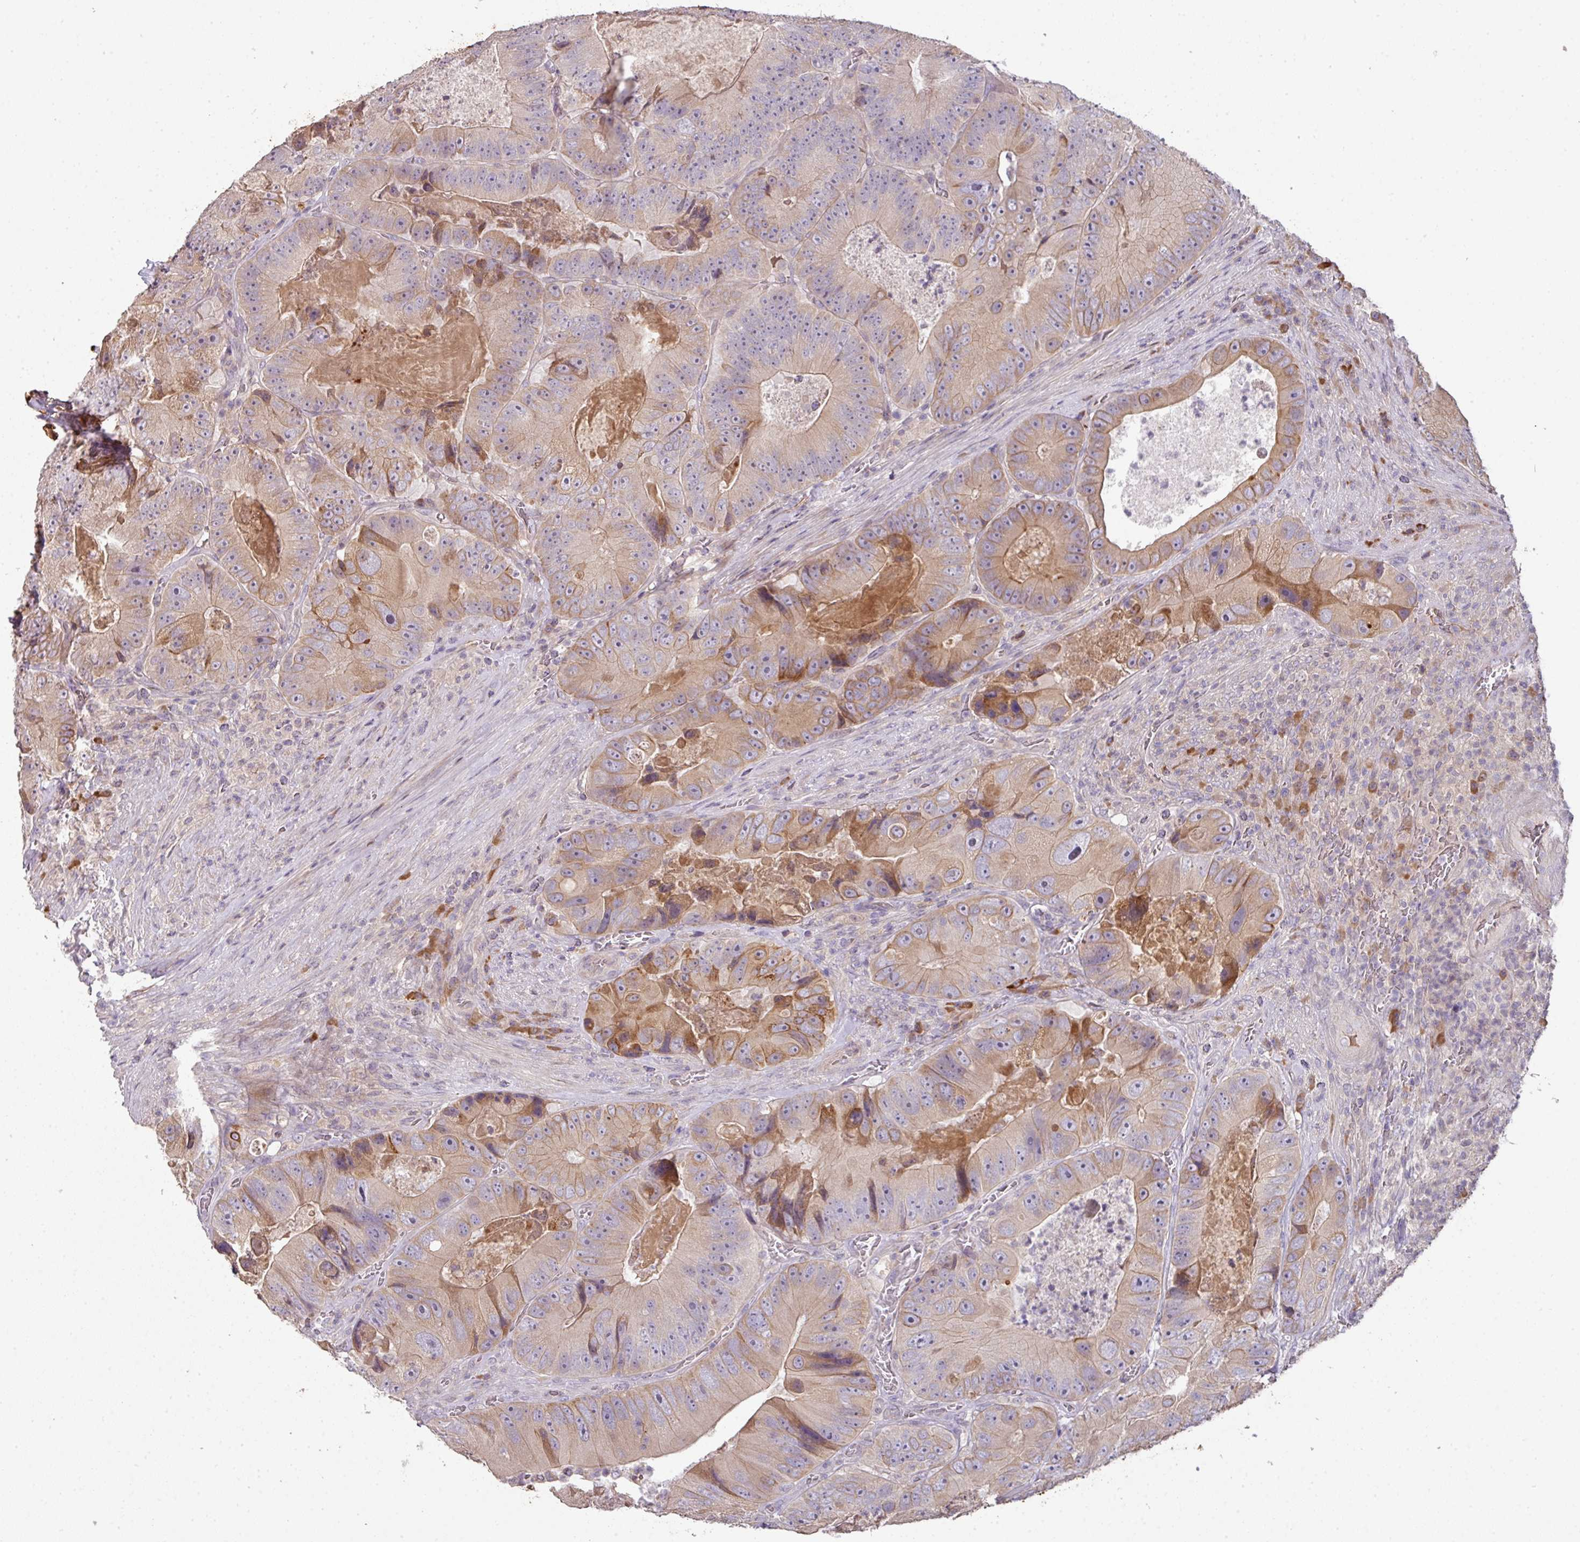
{"staining": {"intensity": "moderate", "quantity": "<25%", "location": "cytoplasmic/membranous"}, "tissue": "colorectal cancer", "cell_type": "Tumor cells", "image_type": "cancer", "snomed": [{"axis": "morphology", "description": "Adenocarcinoma, NOS"}, {"axis": "topography", "description": "Colon"}], "caption": "A low amount of moderate cytoplasmic/membranous positivity is seen in about <25% of tumor cells in adenocarcinoma (colorectal) tissue.", "gene": "ZNF266", "patient": {"sex": "female", "age": 86}}